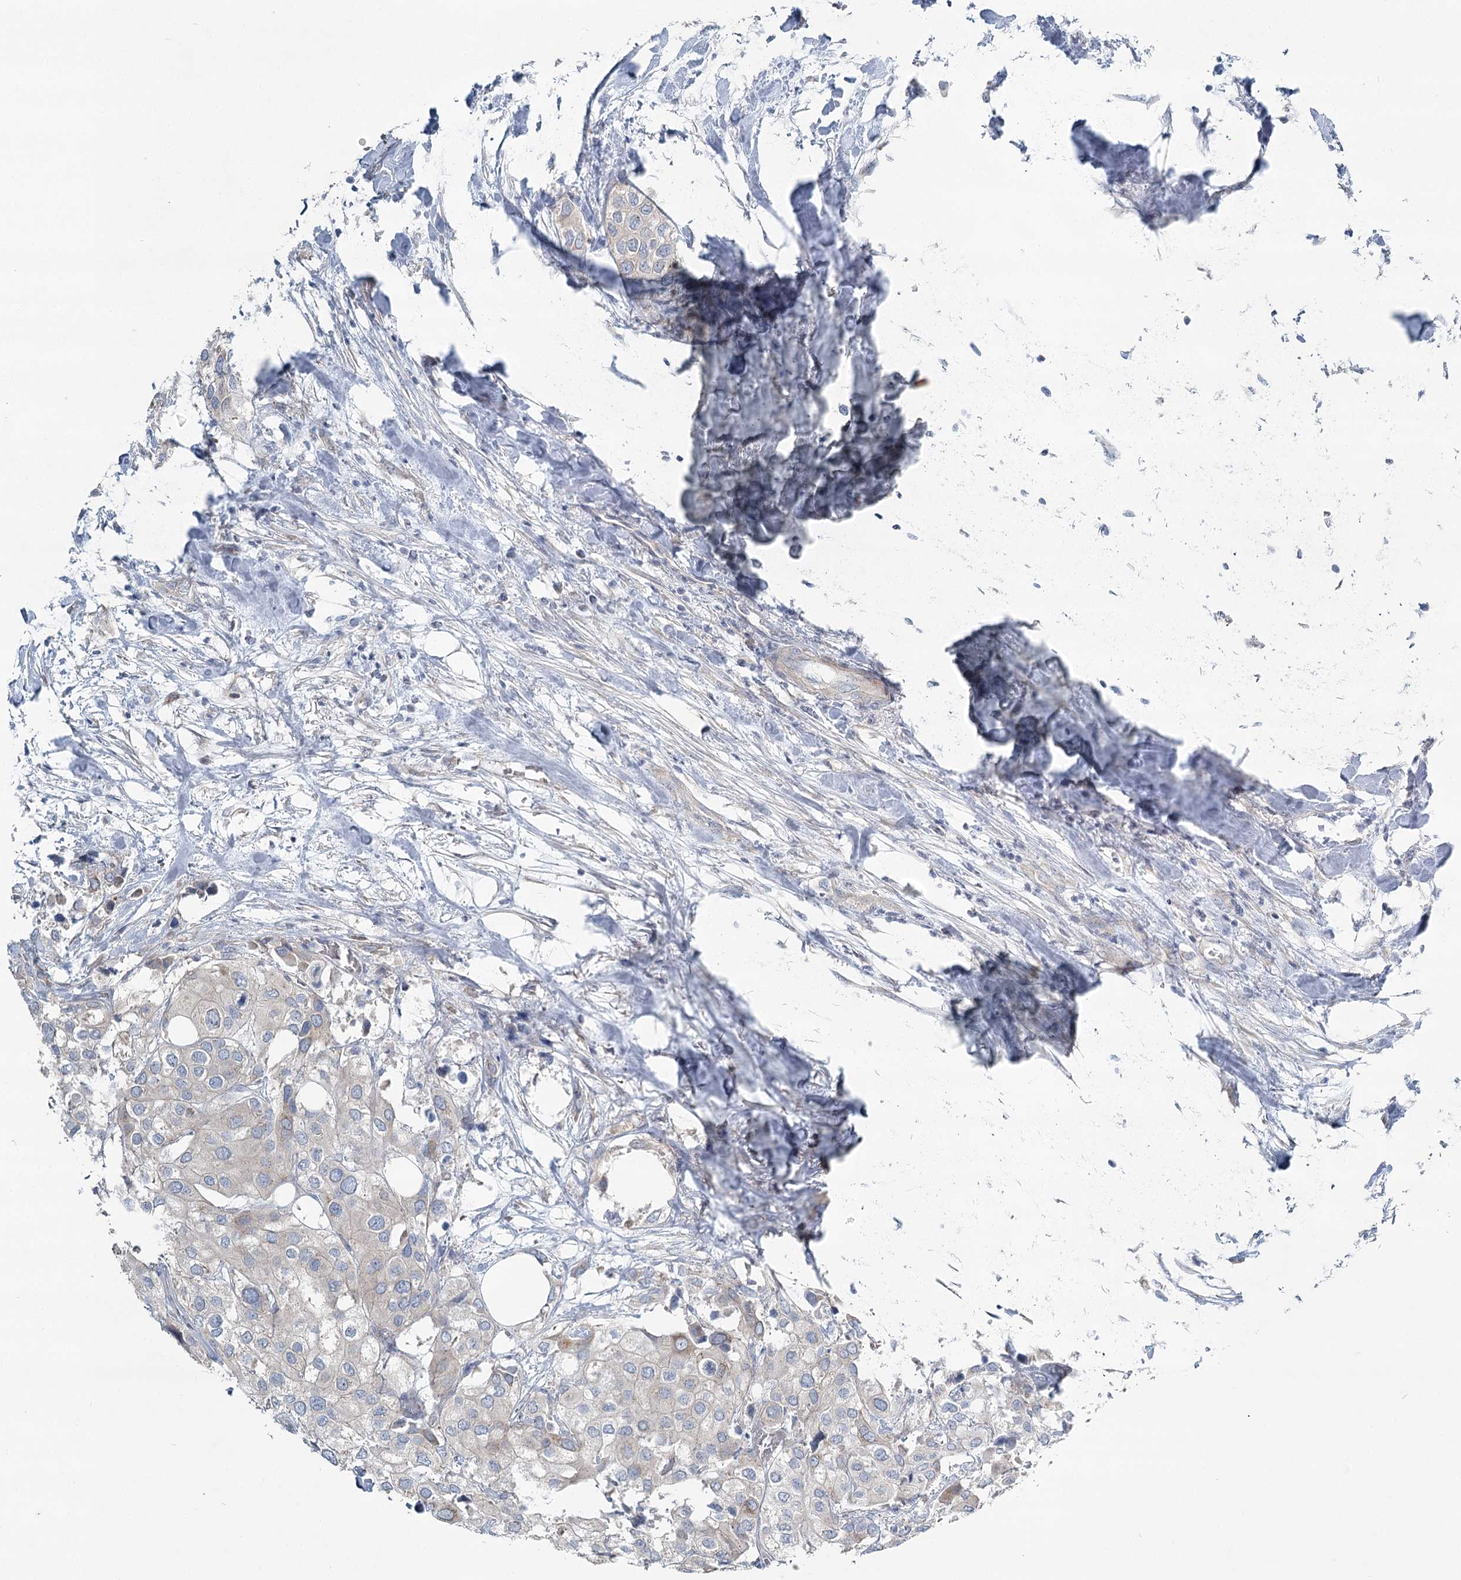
{"staining": {"intensity": "negative", "quantity": "none", "location": "none"}, "tissue": "urothelial cancer", "cell_type": "Tumor cells", "image_type": "cancer", "snomed": [{"axis": "morphology", "description": "Urothelial carcinoma, High grade"}, {"axis": "topography", "description": "Urinary bladder"}], "caption": "Immunohistochemistry image of neoplastic tissue: human urothelial cancer stained with DAB (3,3'-diaminobenzidine) displays no significant protein staining in tumor cells.", "gene": "SPINK13", "patient": {"sex": "male", "age": 64}}